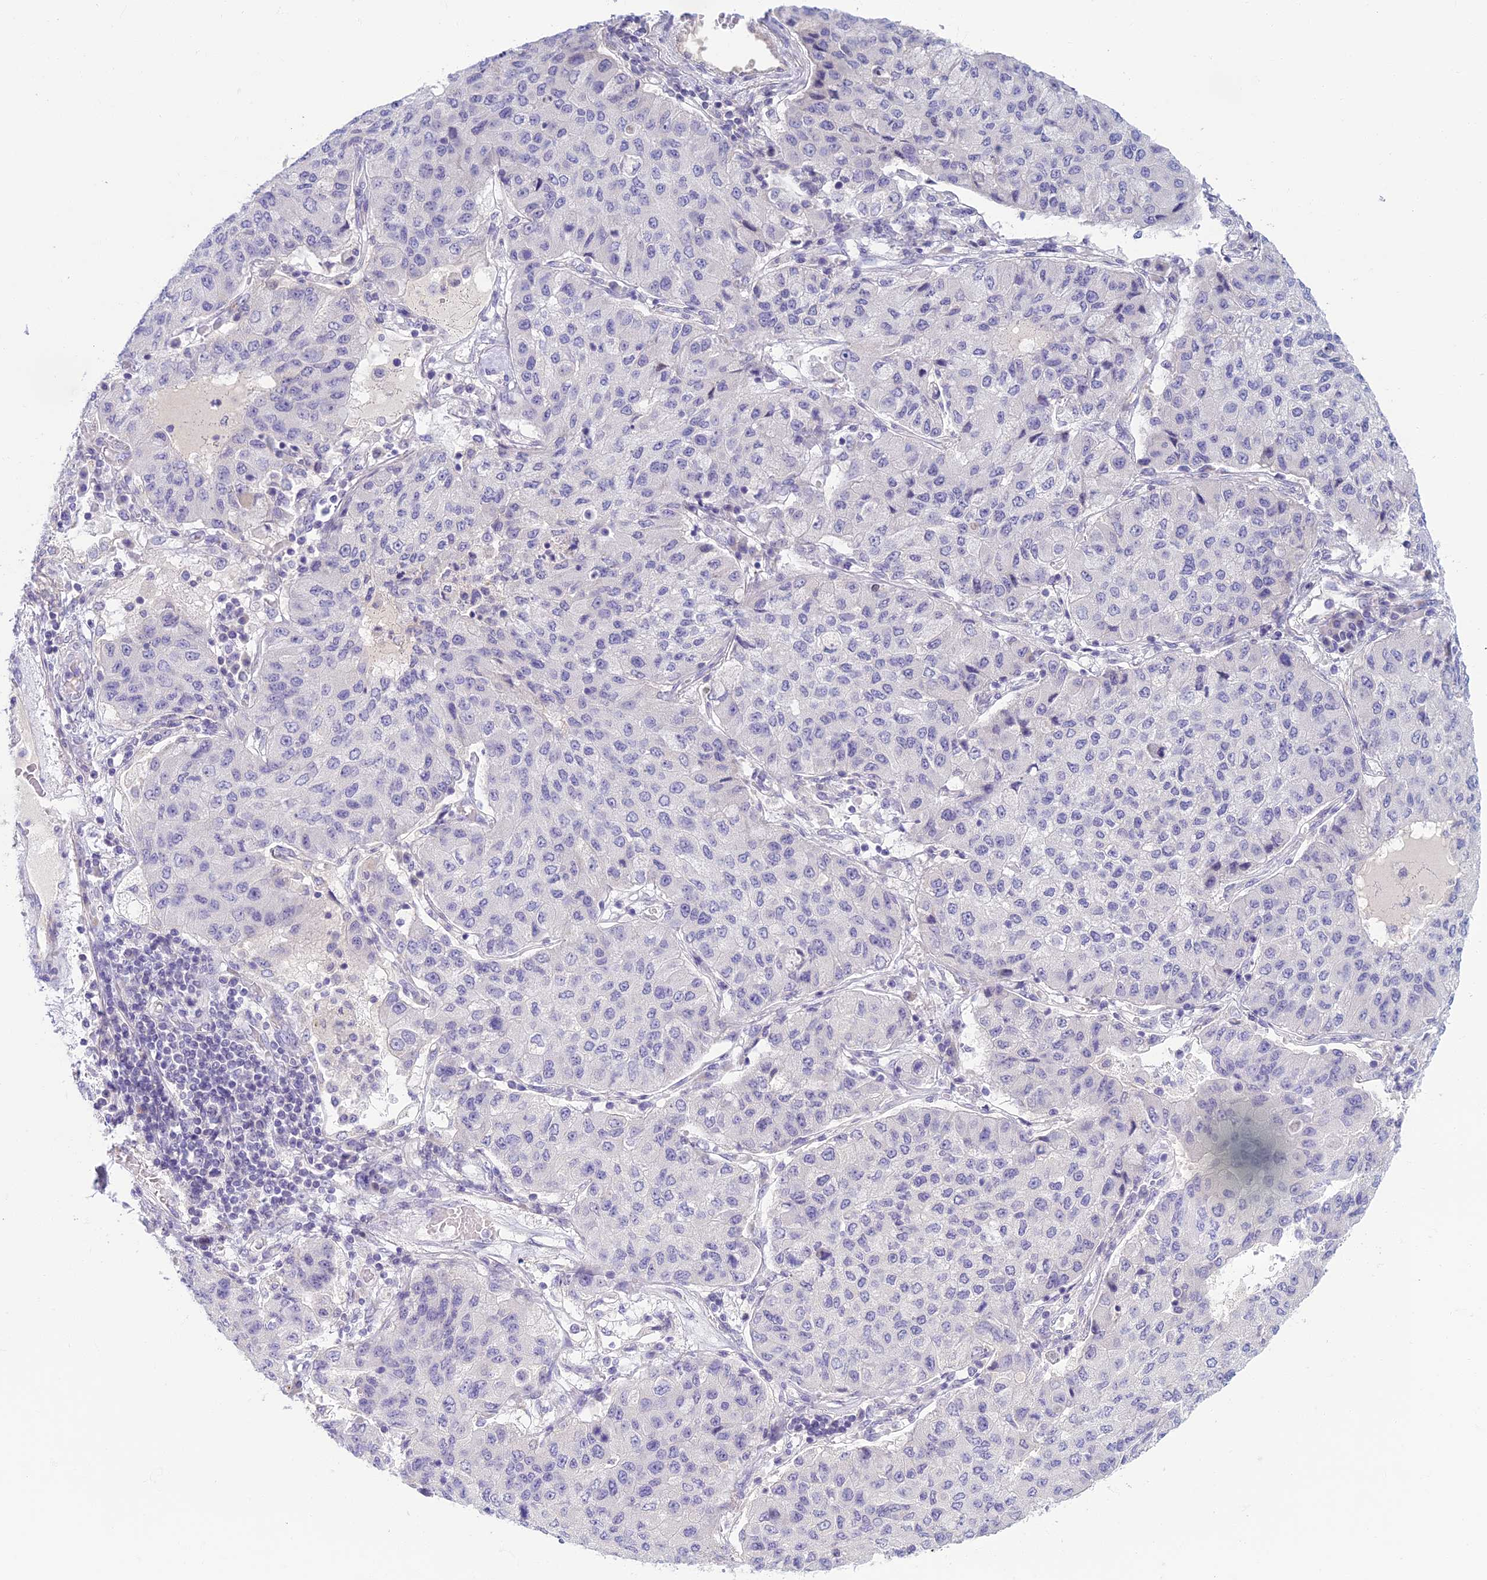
{"staining": {"intensity": "negative", "quantity": "none", "location": "none"}, "tissue": "lung cancer", "cell_type": "Tumor cells", "image_type": "cancer", "snomed": [{"axis": "morphology", "description": "Squamous cell carcinoma, NOS"}, {"axis": "topography", "description": "Lung"}], "caption": "This is an IHC micrograph of lung cancer. There is no staining in tumor cells.", "gene": "SLC25A41", "patient": {"sex": "male", "age": 74}}